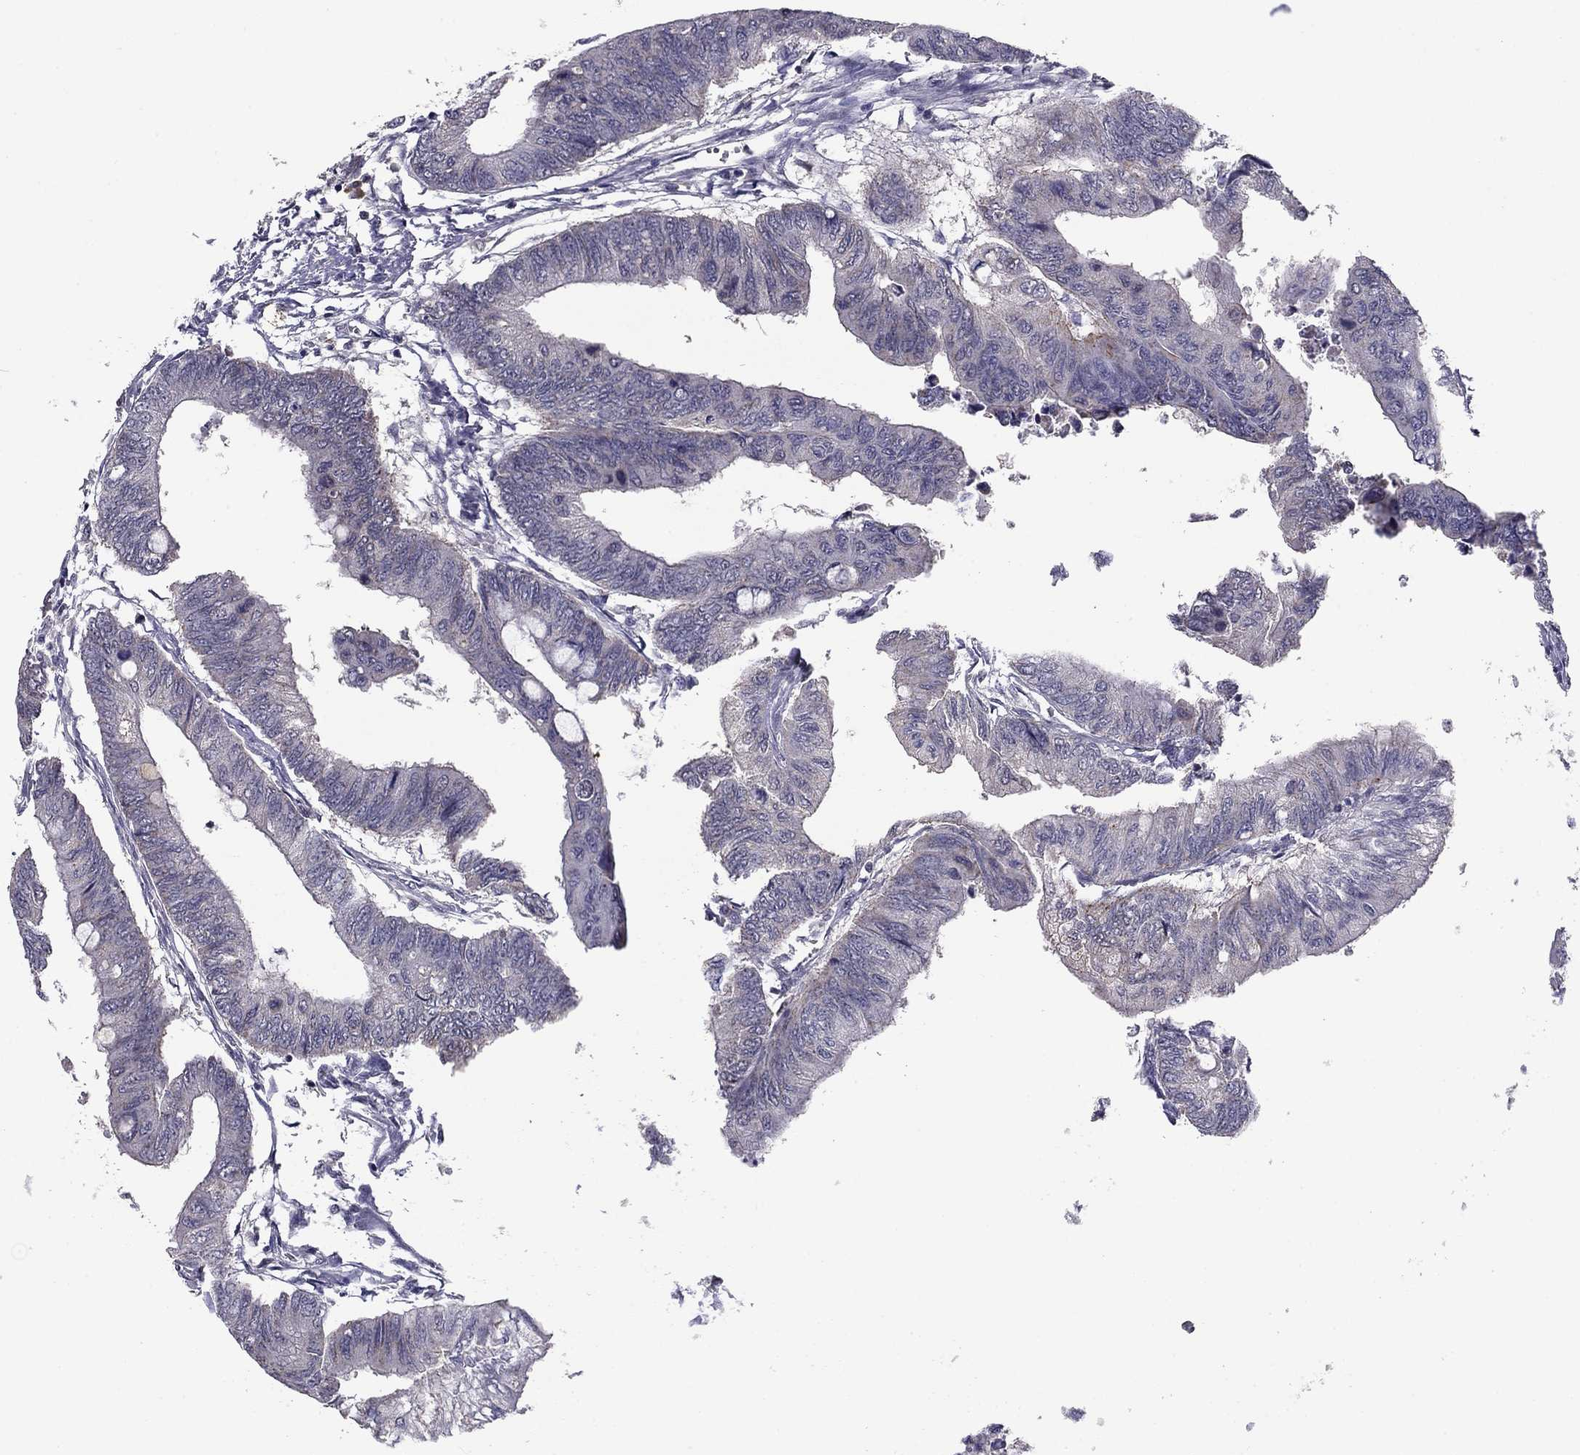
{"staining": {"intensity": "negative", "quantity": "none", "location": "none"}, "tissue": "colorectal cancer", "cell_type": "Tumor cells", "image_type": "cancer", "snomed": [{"axis": "morphology", "description": "Normal tissue, NOS"}, {"axis": "morphology", "description": "Adenocarcinoma, NOS"}, {"axis": "topography", "description": "Rectum"}, {"axis": "topography", "description": "Peripheral nerve tissue"}], "caption": "Colorectal adenocarcinoma was stained to show a protein in brown. There is no significant expression in tumor cells.", "gene": "HCN1", "patient": {"sex": "male", "age": 92}}